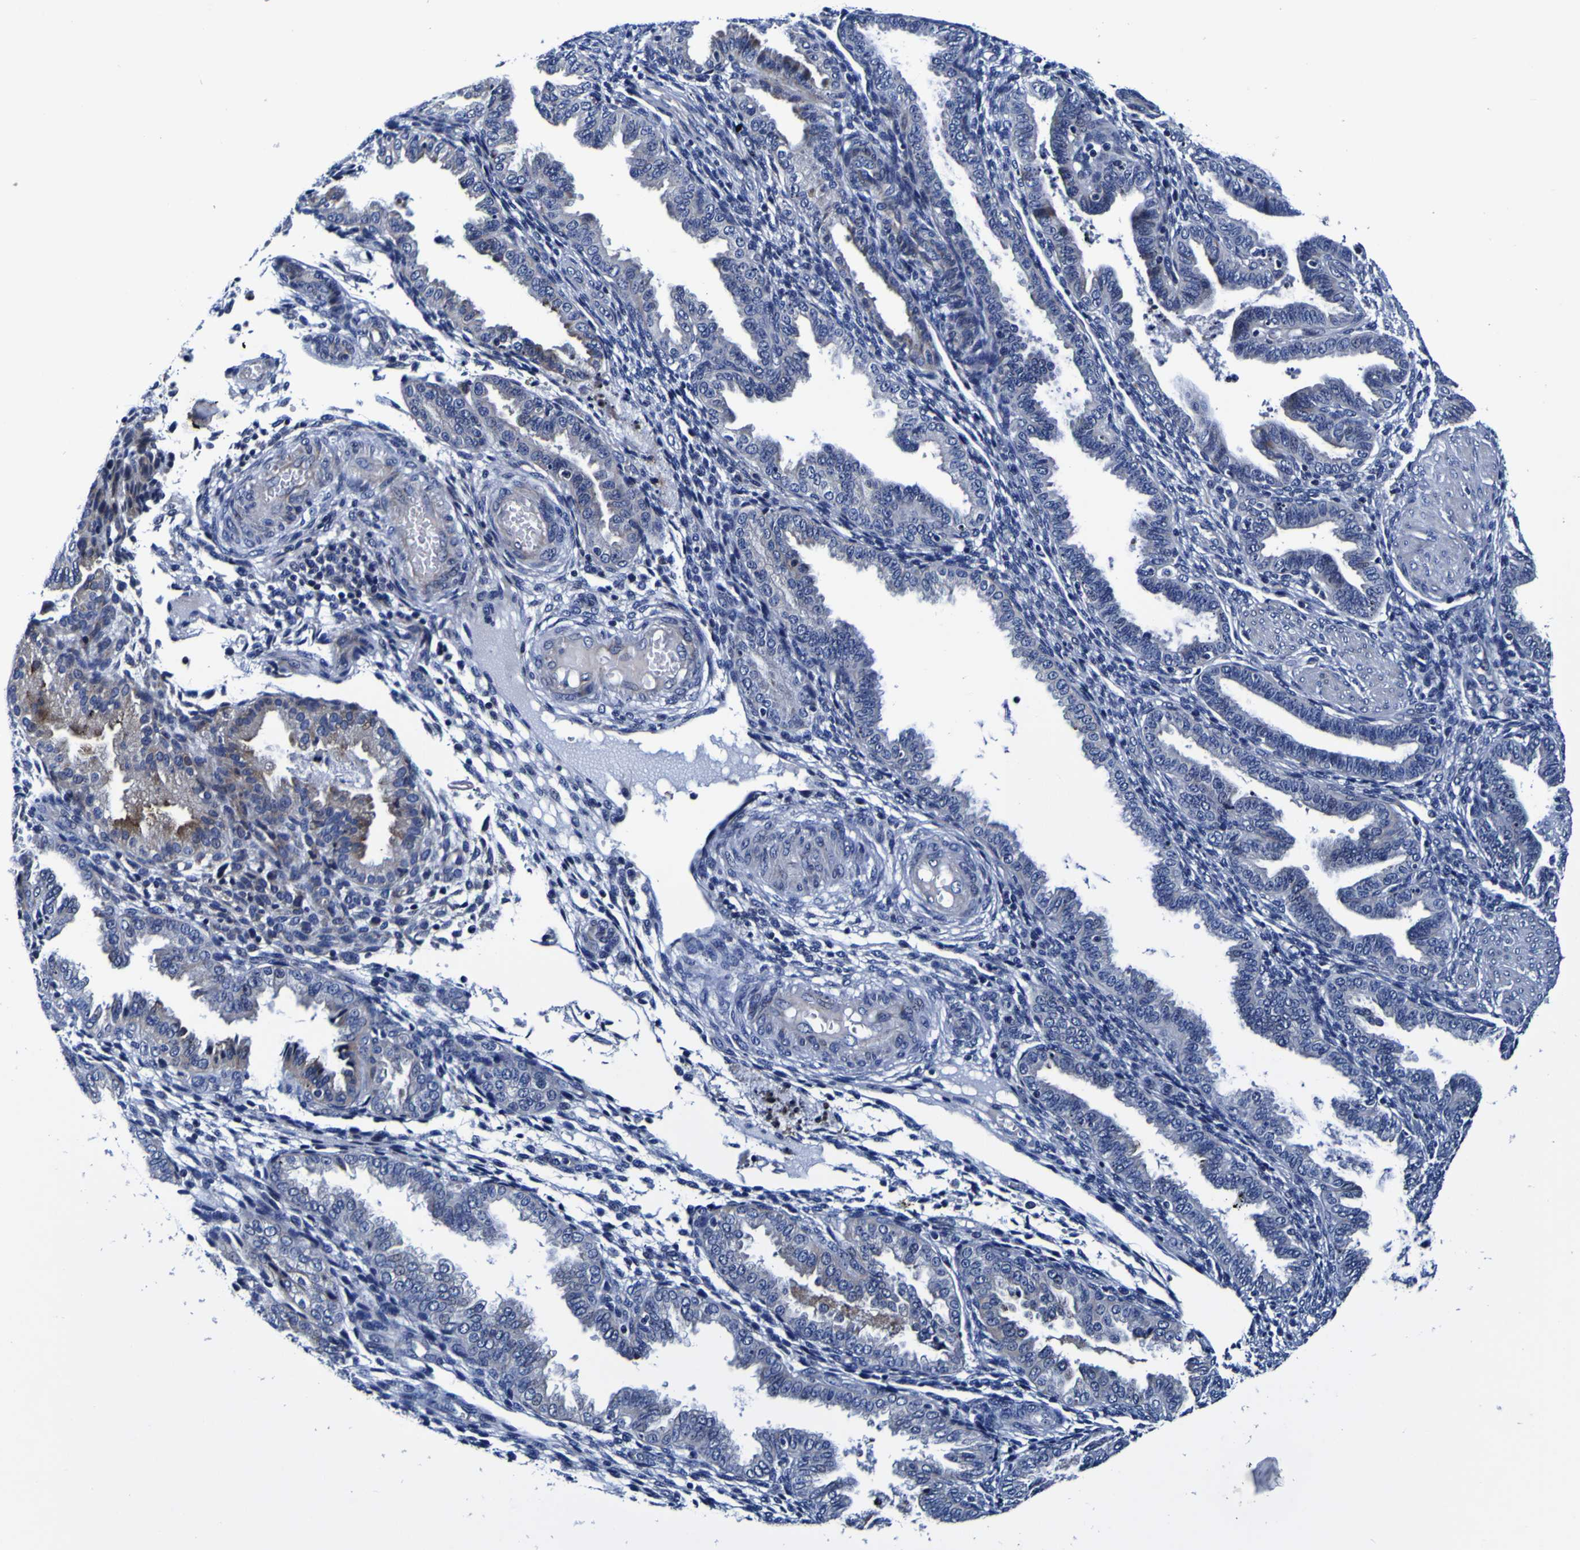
{"staining": {"intensity": "negative", "quantity": "none", "location": "none"}, "tissue": "endometrium", "cell_type": "Cells in endometrial stroma", "image_type": "normal", "snomed": [{"axis": "morphology", "description": "Normal tissue, NOS"}, {"axis": "topography", "description": "Endometrium"}], "caption": "The photomicrograph shows no significant positivity in cells in endometrial stroma of endometrium.", "gene": "PDLIM4", "patient": {"sex": "female", "age": 33}}